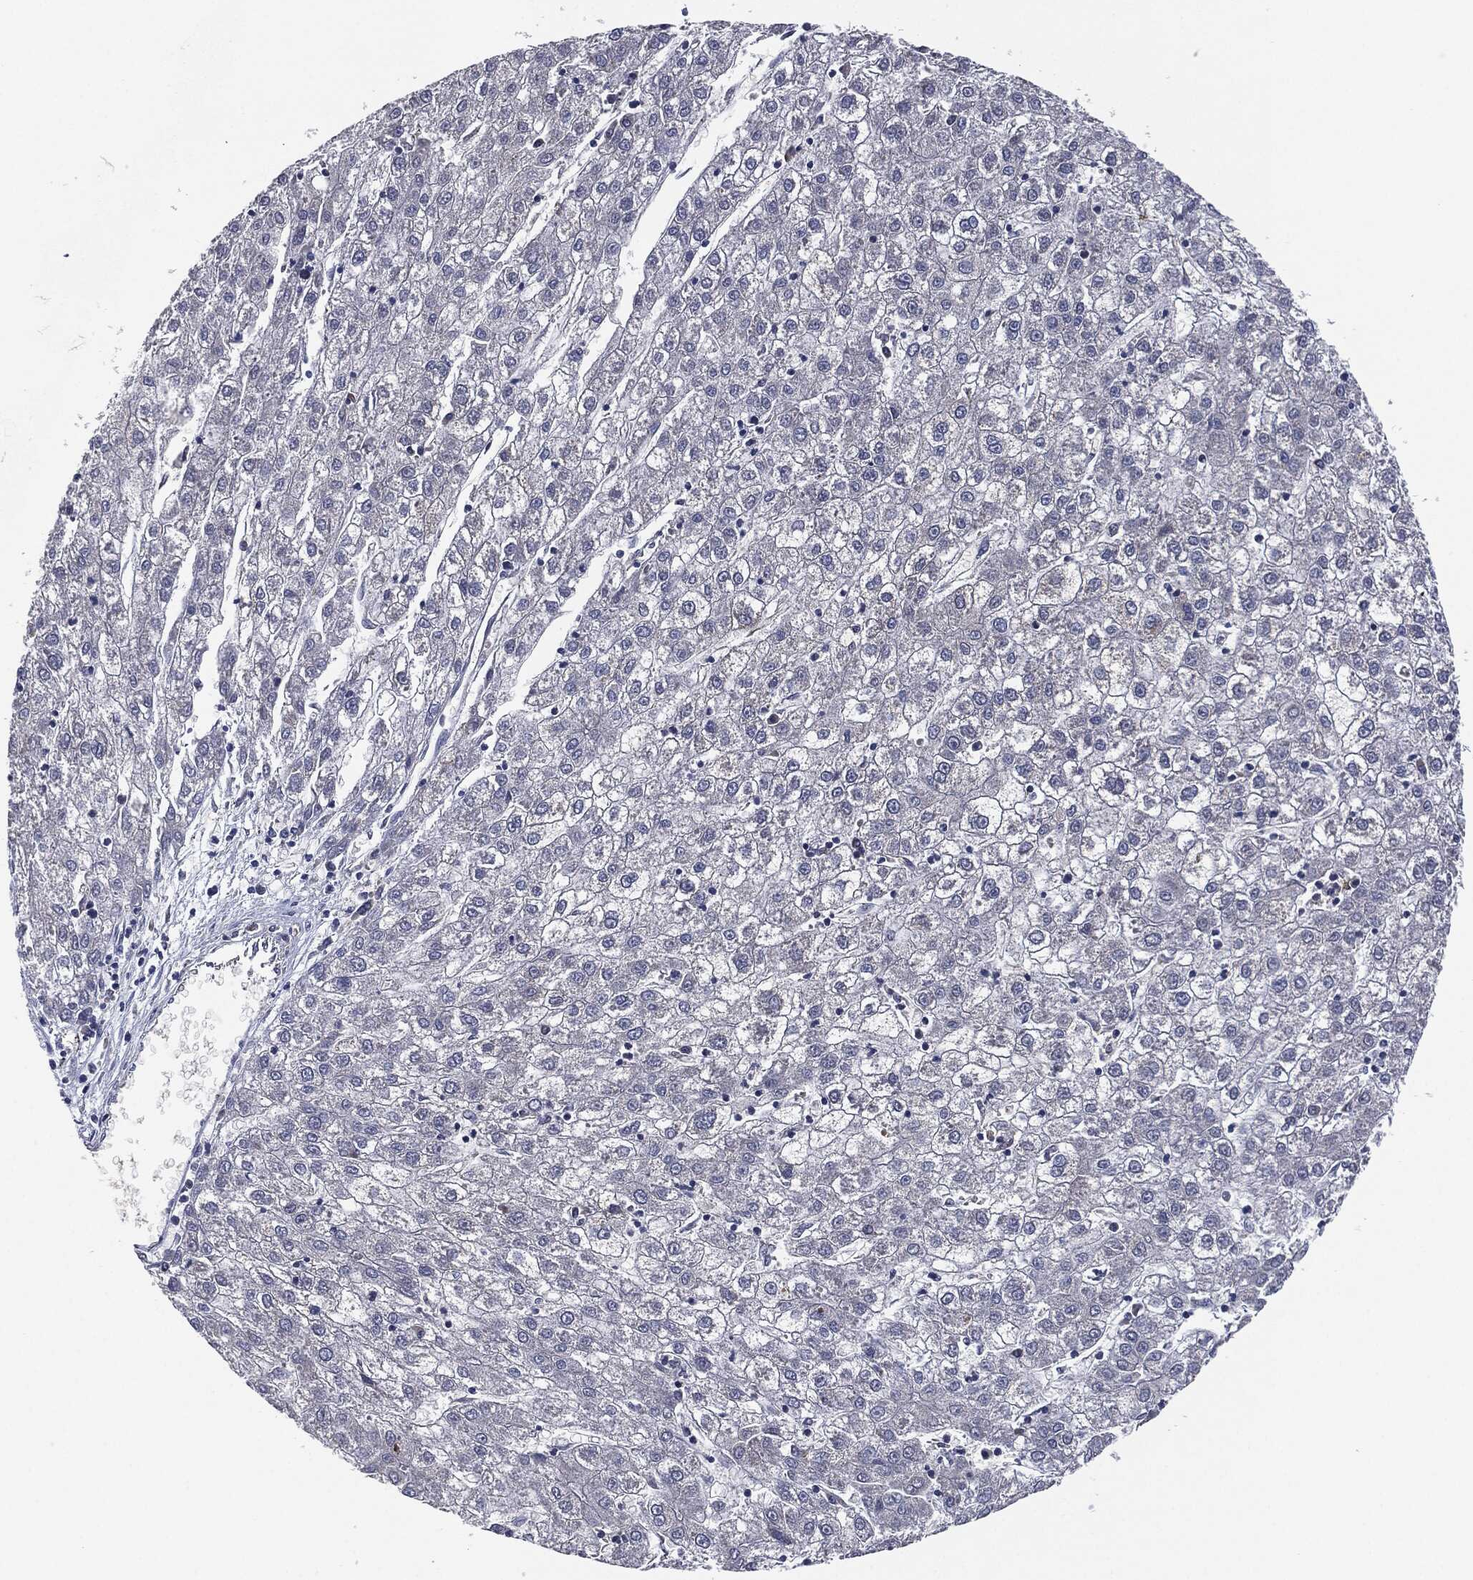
{"staining": {"intensity": "negative", "quantity": "none", "location": "none"}, "tissue": "liver cancer", "cell_type": "Tumor cells", "image_type": "cancer", "snomed": [{"axis": "morphology", "description": "Carcinoma, Hepatocellular, NOS"}, {"axis": "topography", "description": "Liver"}], "caption": "IHC photomicrograph of neoplastic tissue: human liver cancer (hepatocellular carcinoma) stained with DAB (3,3'-diaminobenzidine) shows no significant protein positivity in tumor cells.", "gene": "NDUFV2", "patient": {"sex": "male", "age": 72}}